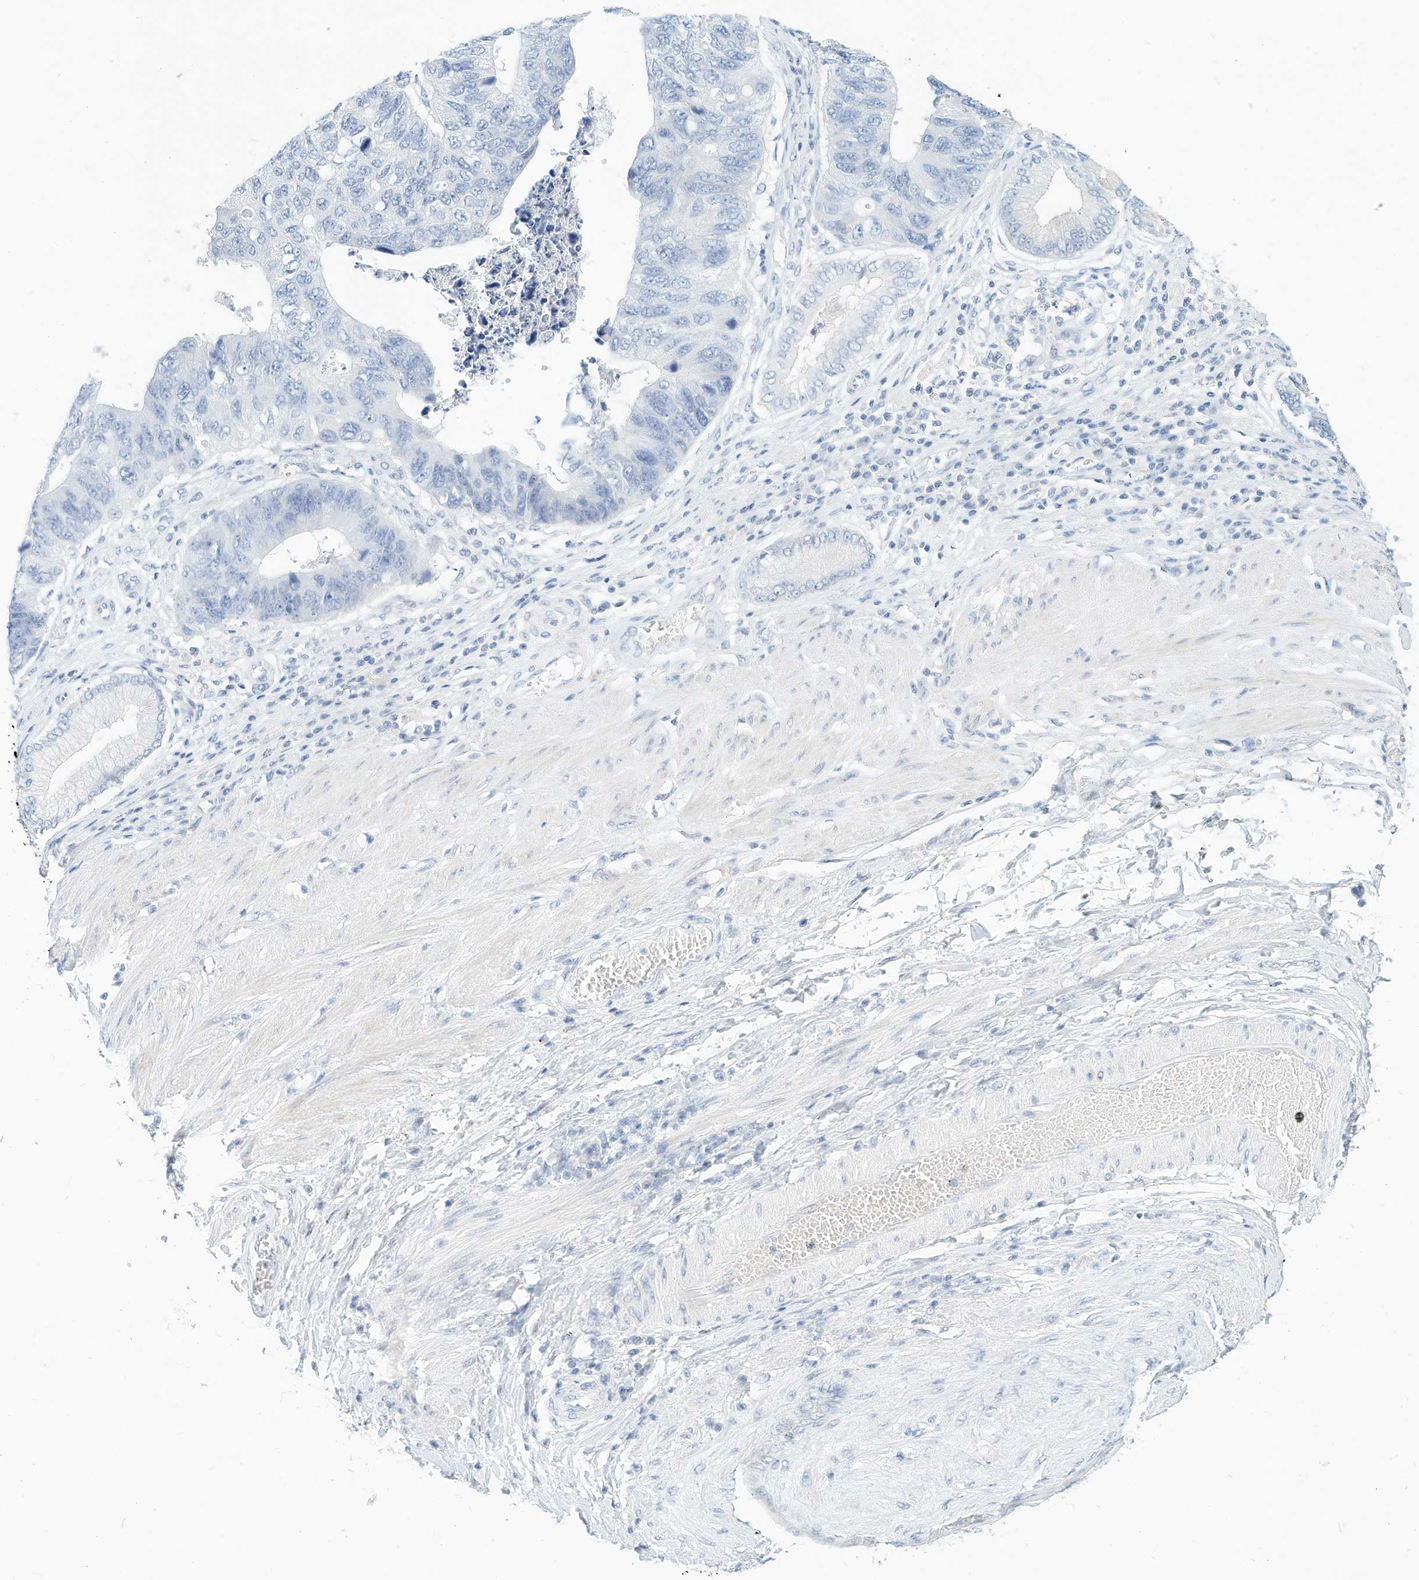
{"staining": {"intensity": "negative", "quantity": "none", "location": "none"}, "tissue": "stomach cancer", "cell_type": "Tumor cells", "image_type": "cancer", "snomed": [{"axis": "morphology", "description": "Adenocarcinoma, NOS"}, {"axis": "topography", "description": "Stomach"}], "caption": "Adenocarcinoma (stomach) stained for a protein using IHC displays no positivity tumor cells.", "gene": "SPOCD1", "patient": {"sex": "male", "age": 59}}